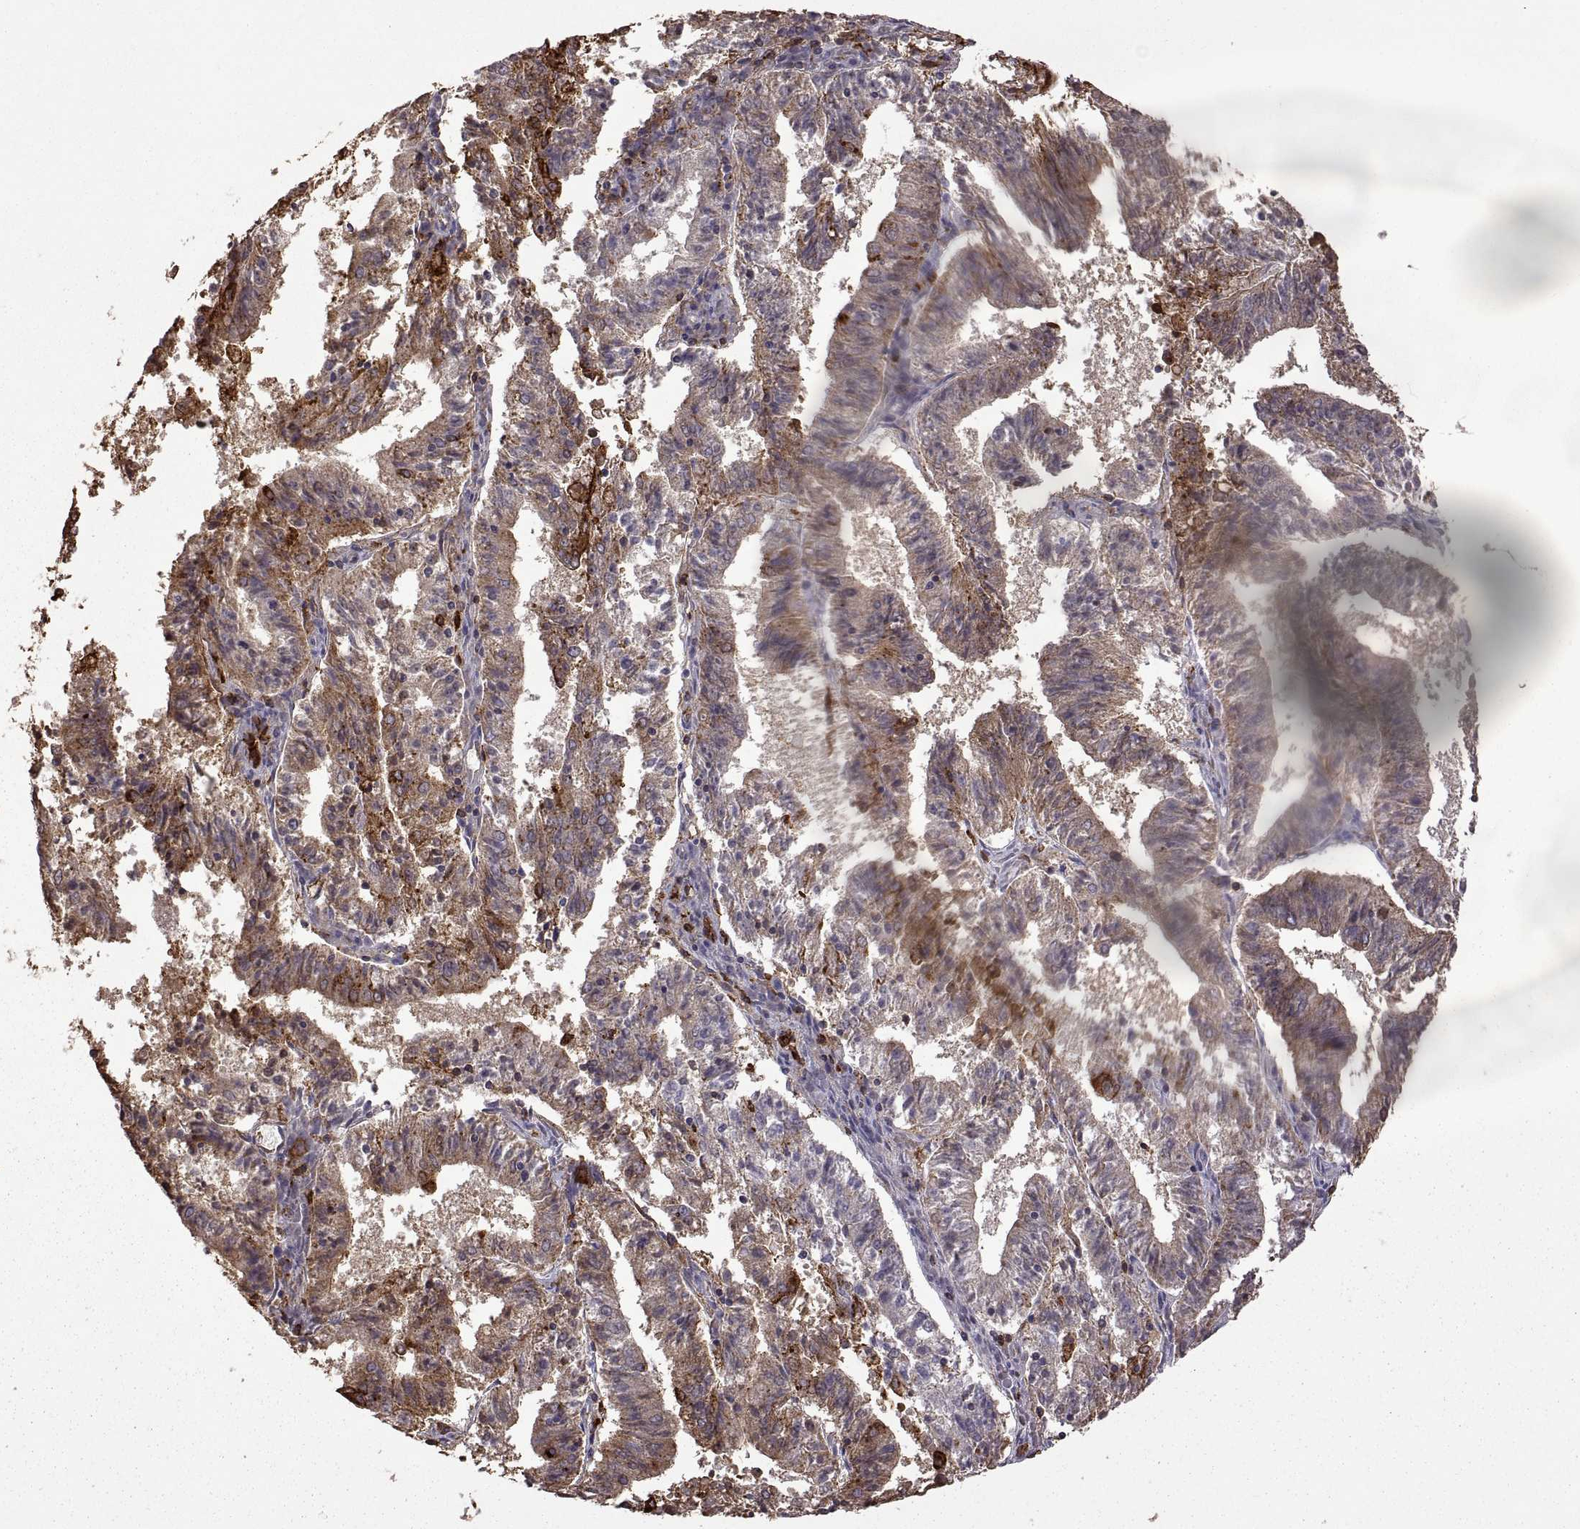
{"staining": {"intensity": "moderate", "quantity": "25%-75%", "location": "cytoplasmic/membranous"}, "tissue": "endometrial cancer", "cell_type": "Tumor cells", "image_type": "cancer", "snomed": [{"axis": "morphology", "description": "Adenocarcinoma, NOS"}, {"axis": "topography", "description": "Endometrium"}], "caption": "The image displays immunohistochemical staining of adenocarcinoma (endometrial). There is moderate cytoplasmic/membranous positivity is identified in about 25%-75% of tumor cells. The protein of interest is shown in brown color, while the nuclei are stained blue.", "gene": "S100A10", "patient": {"sex": "female", "age": 82}}